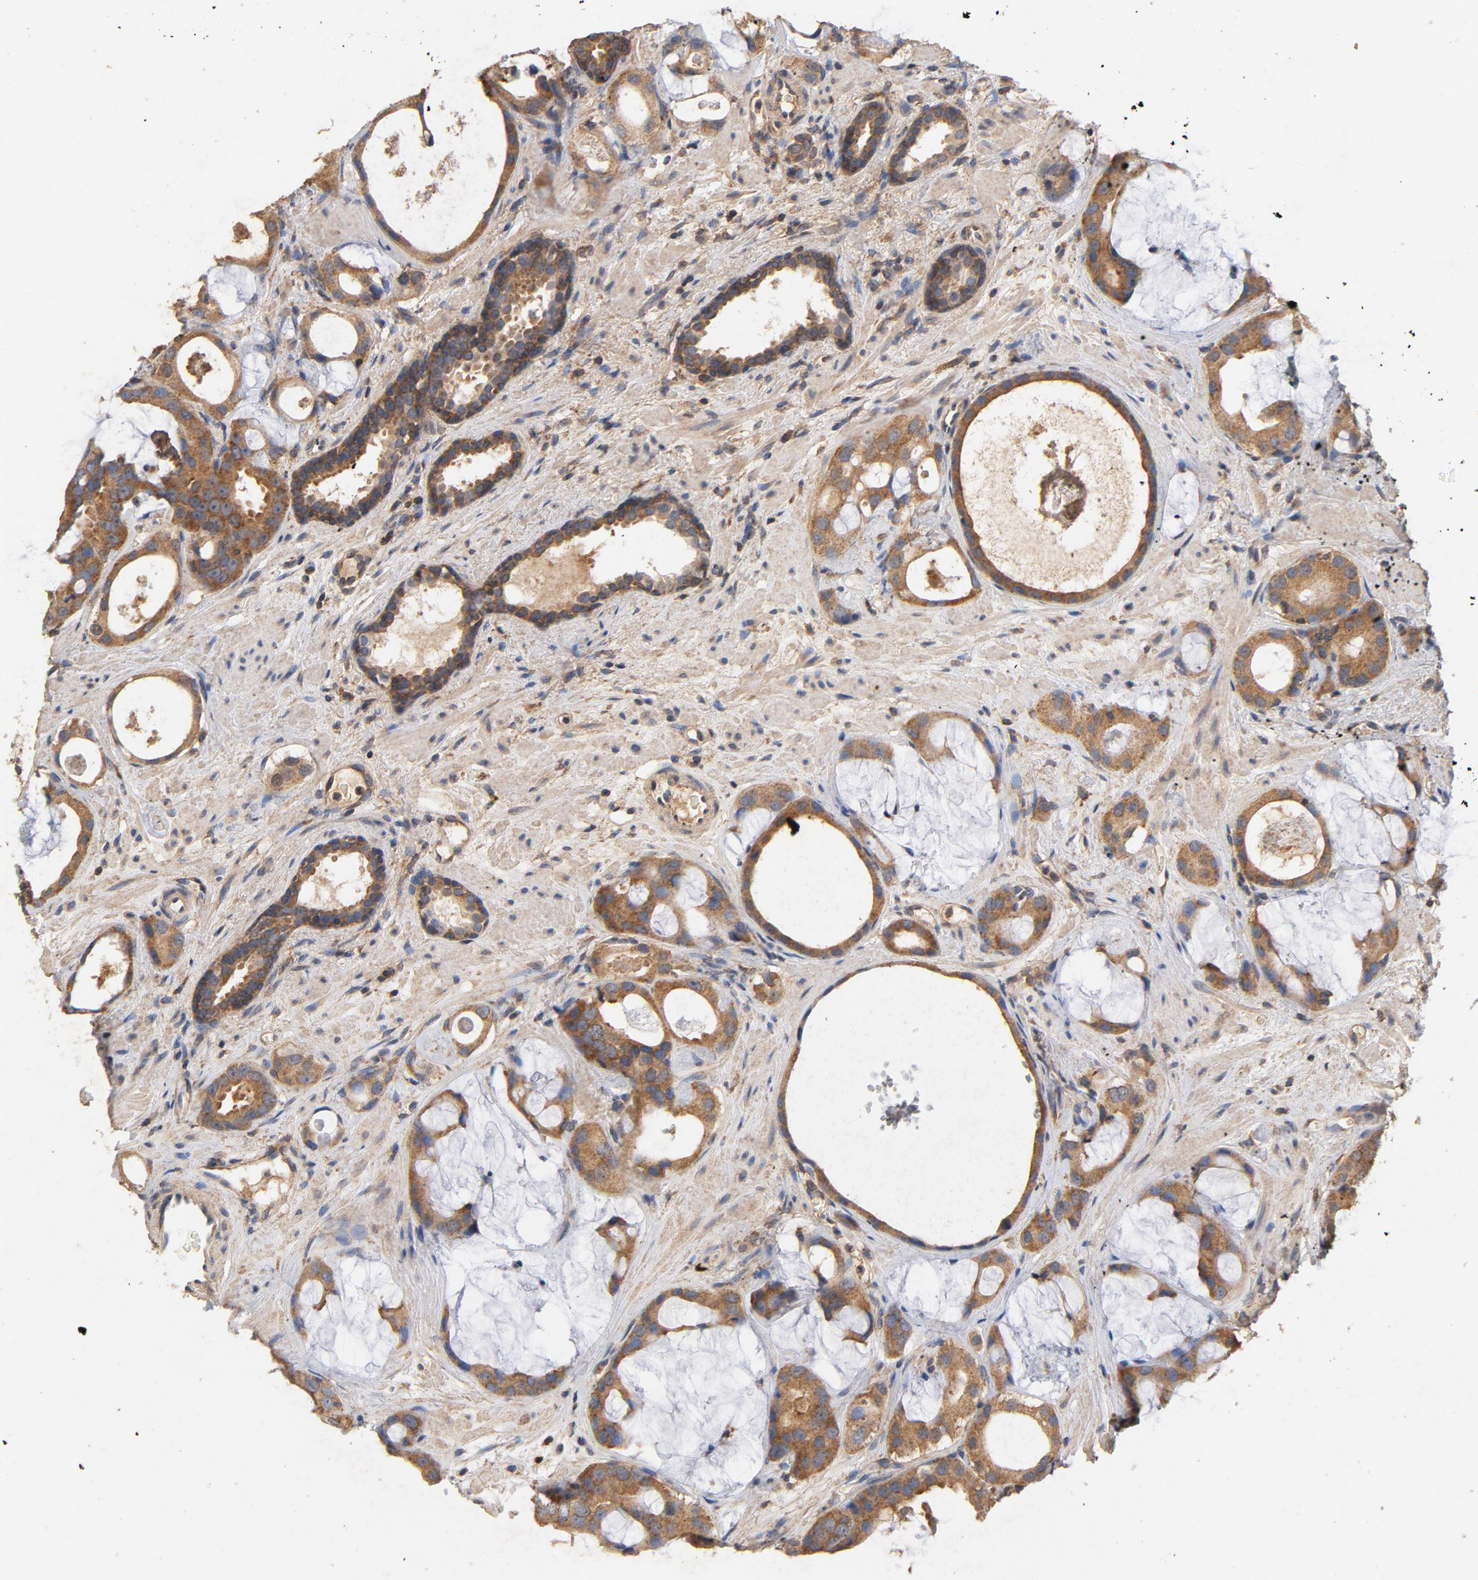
{"staining": {"intensity": "moderate", "quantity": ">75%", "location": "cytoplasmic/membranous"}, "tissue": "prostate cancer", "cell_type": "Tumor cells", "image_type": "cancer", "snomed": [{"axis": "morphology", "description": "Adenocarcinoma, Low grade"}, {"axis": "topography", "description": "Prostate"}], "caption": "Low-grade adenocarcinoma (prostate) stained with a protein marker exhibits moderate staining in tumor cells.", "gene": "DDX6", "patient": {"sex": "male", "age": 57}}